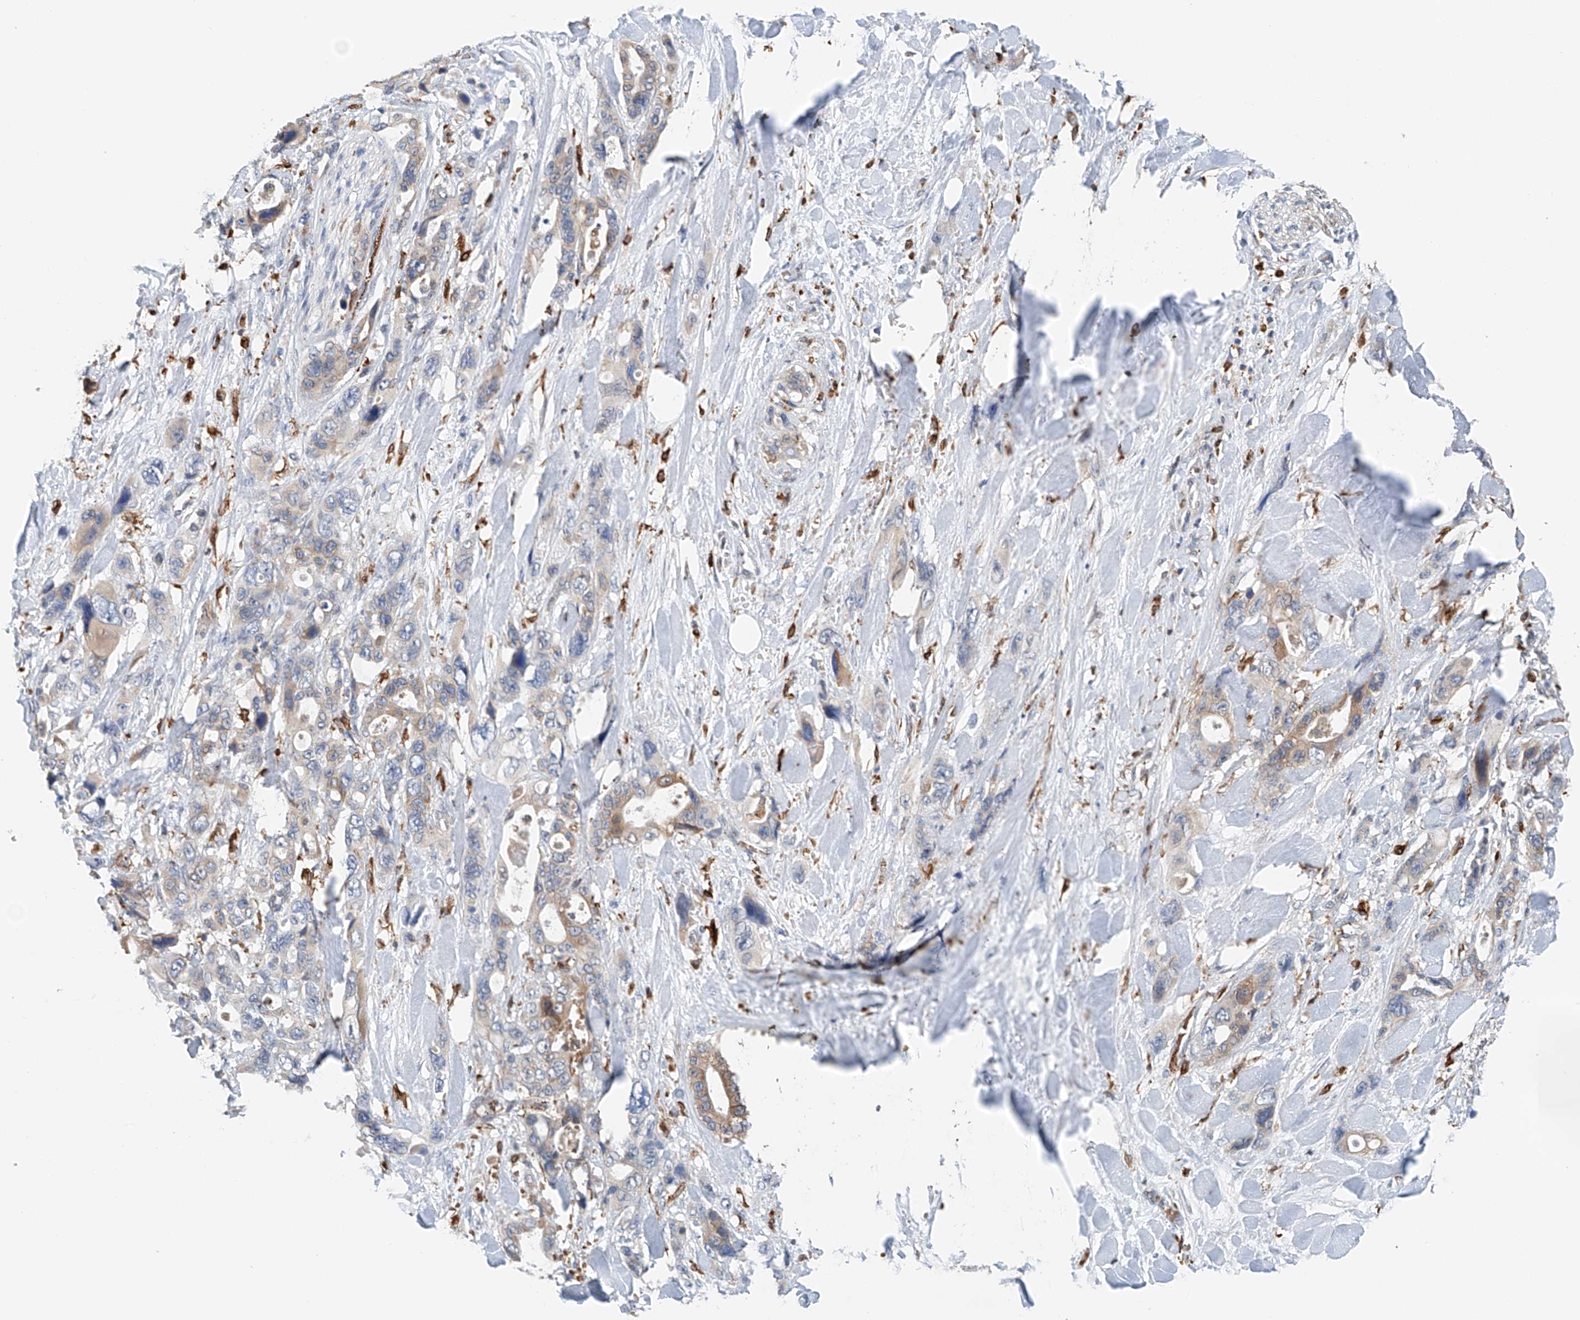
{"staining": {"intensity": "moderate", "quantity": "<25%", "location": "cytoplasmic/membranous"}, "tissue": "pancreatic cancer", "cell_type": "Tumor cells", "image_type": "cancer", "snomed": [{"axis": "morphology", "description": "Adenocarcinoma, NOS"}, {"axis": "topography", "description": "Pancreas"}], "caption": "Immunohistochemistry photomicrograph of neoplastic tissue: human pancreatic cancer (adenocarcinoma) stained using immunohistochemistry (IHC) shows low levels of moderate protein expression localized specifically in the cytoplasmic/membranous of tumor cells, appearing as a cytoplasmic/membranous brown color.", "gene": "TBXAS1", "patient": {"sex": "male", "age": 46}}